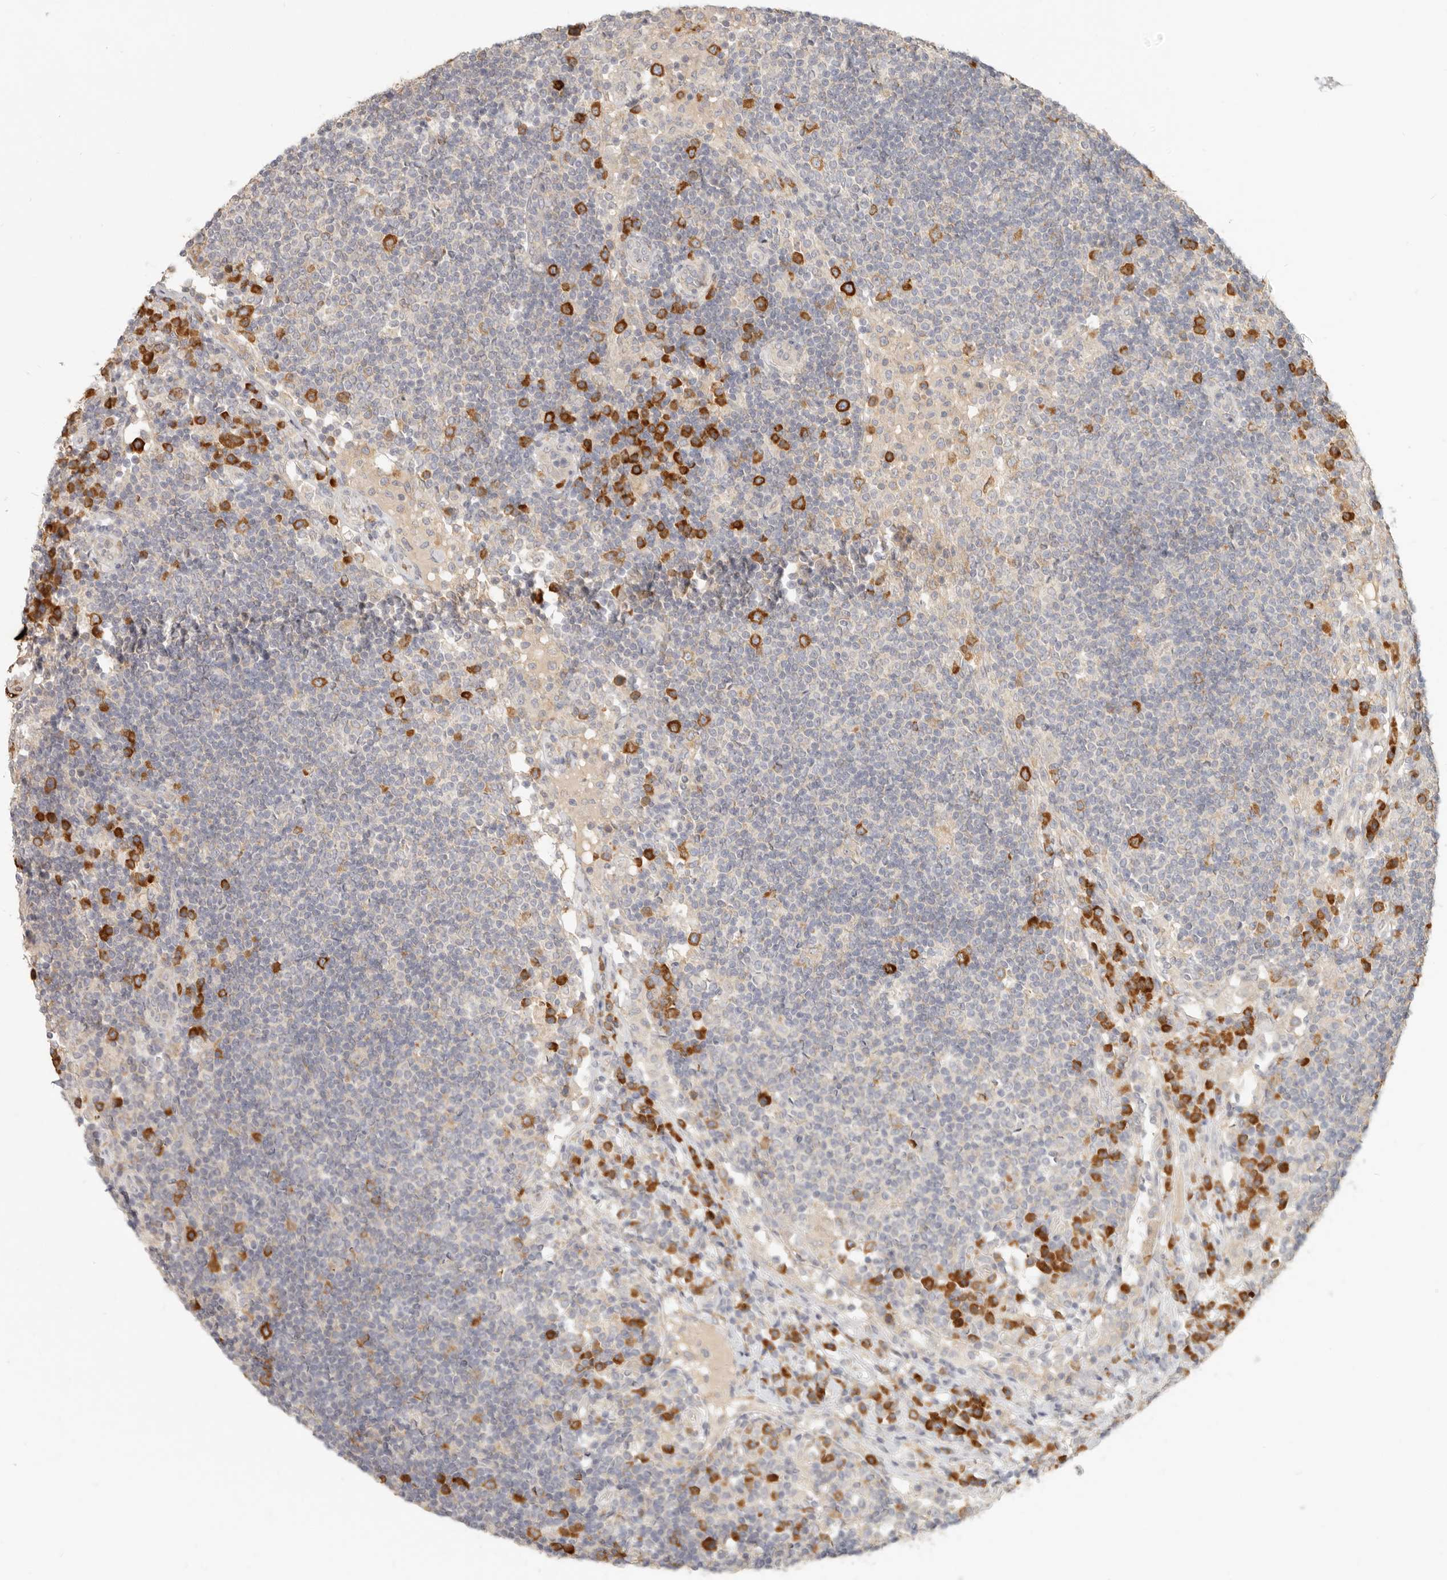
{"staining": {"intensity": "strong", "quantity": "<25%", "location": "cytoplasmic/membranous"}, "tissue": "lymph node", "cell_type": "Germinal center cells", "image_type": "normal", "snomed": [{"axis": "morphology", "description": "Normal tissue, NOS"}, {"axis": "topography", "description": "Lymph node"}], "caption": "Protein analysis of benign lymph node shows strong cytoplasmic/membranous expression in about <25% of germinal center cells.", "gene": "PABPC4", "patient": {"sex": "female", "age": 53}}